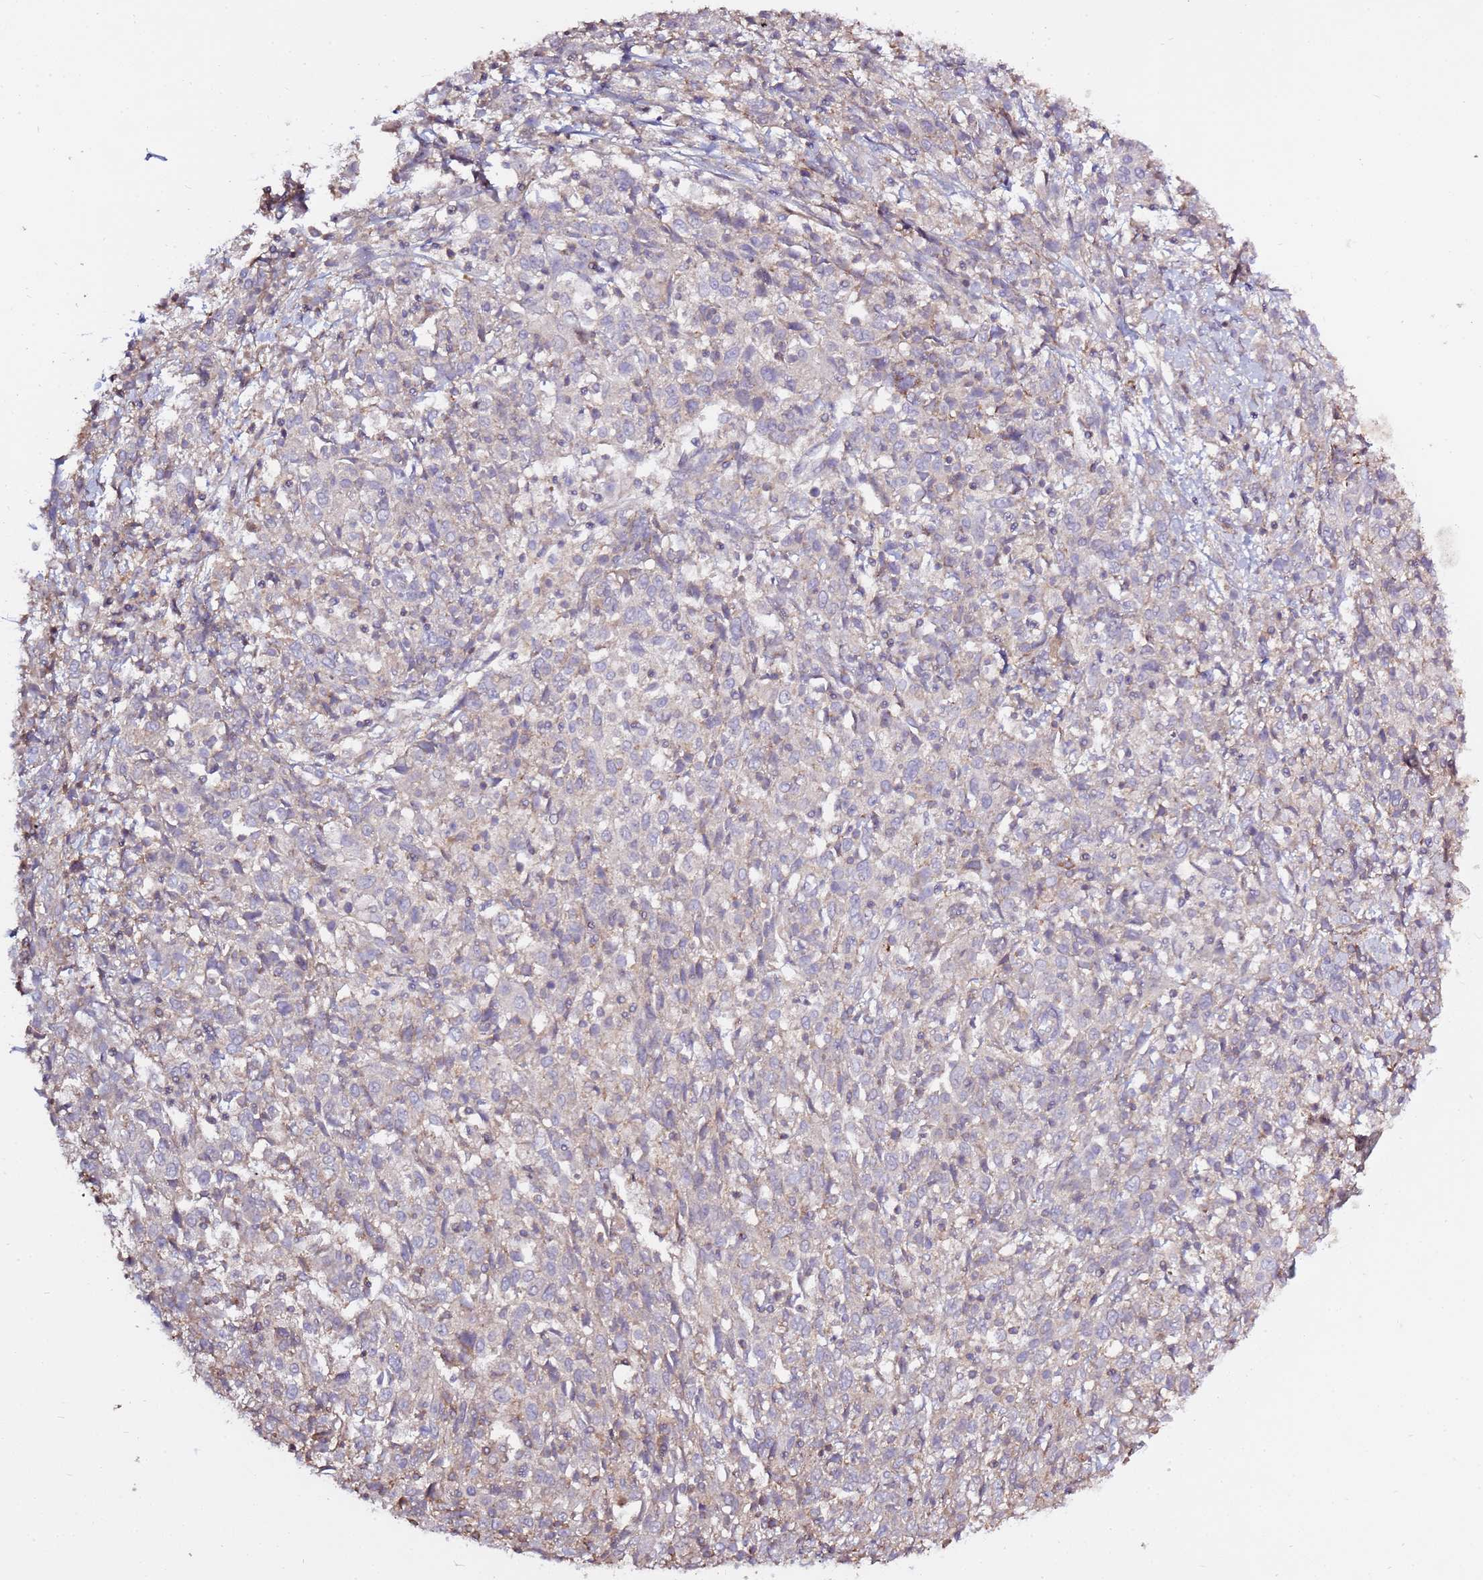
{"staining": {"intensity": "negative", "quantity": "none", "location": "none"}, "tissue": "cervical cancer", "cell_type": "Tumor cells", "image_type": "cancer", "snomed": [{"axis": "morphology", "description": "Squamous cell carcinoma, NOS"}, {"axis": "topography", "description": "Cervix"}], "caption": "High magnification brightfield microscopy of cervical cancer stained with DAB (3,3'-diaminobenzidine) (brown) and counterstained with hematoxylin (blue): tumor cells show no significant staining. (DAB (3,3'-diaminobenzidine) IHC, high magnification).", "gene": "EVA1B", "patient": {"sex": "female", "age": 46}}